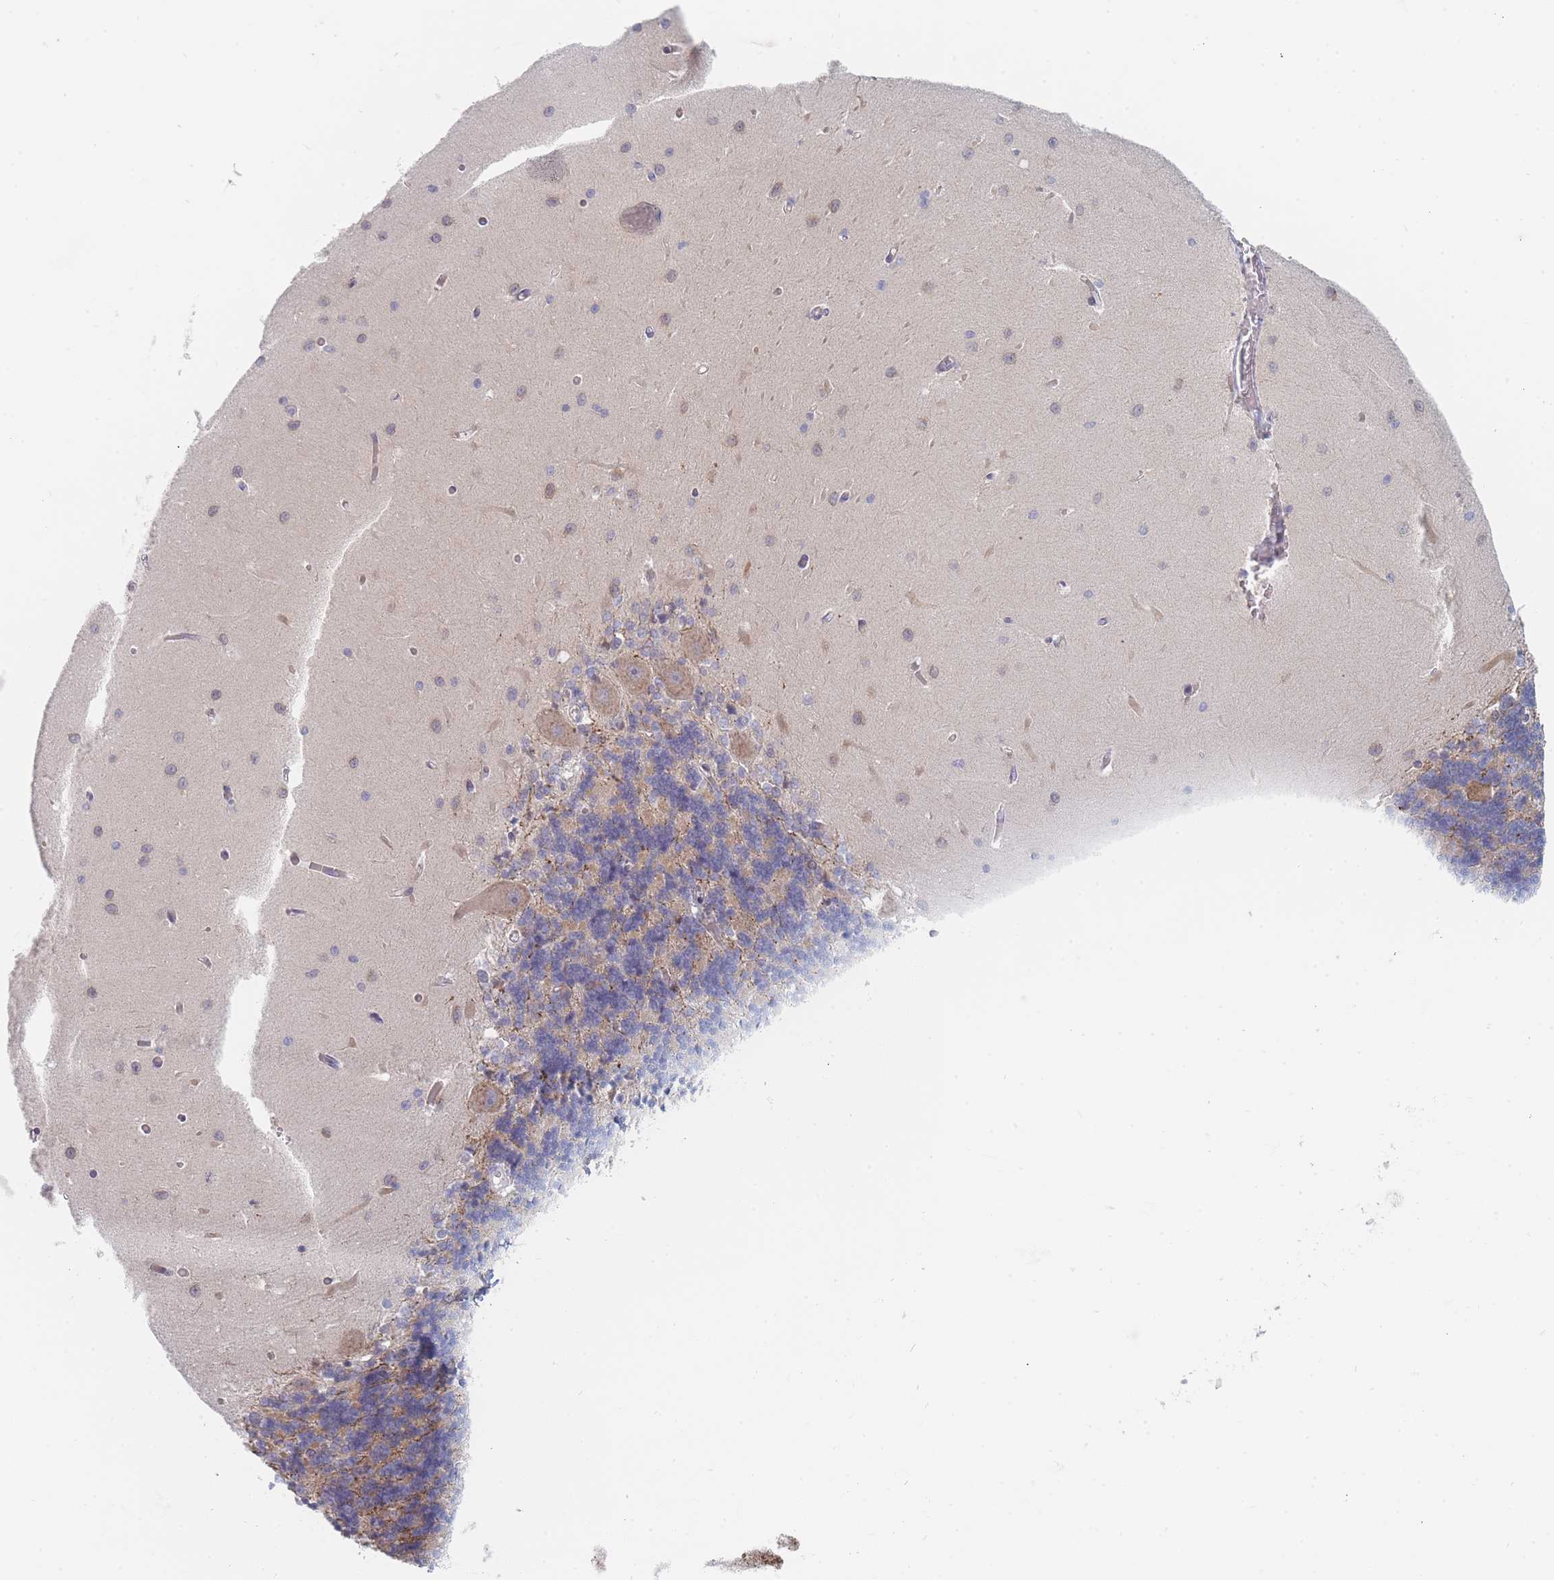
{"staining": {"intensity": "moderate", "quantity": "<25%", "location": "cytoplasmic/membranous,nuclear"}, "tissue": "cerebellum", "cell_type": "Cells in granular layer", "image_type": "normal", "snomed": [{"axis": "morphology", "description": "Normal tissue, NOS"}, {"axis": "topography", "description": "Cerebellum"}], "caption": "Approximately <25% of cells in granular layer in benign cerebellum display moderate cytoplasmic/membranous,nuclear protein staining as visualized by brown immunohistochemical staining.", "gene": "SPATS1", "patient": {"sex": "male", "age": 37}}